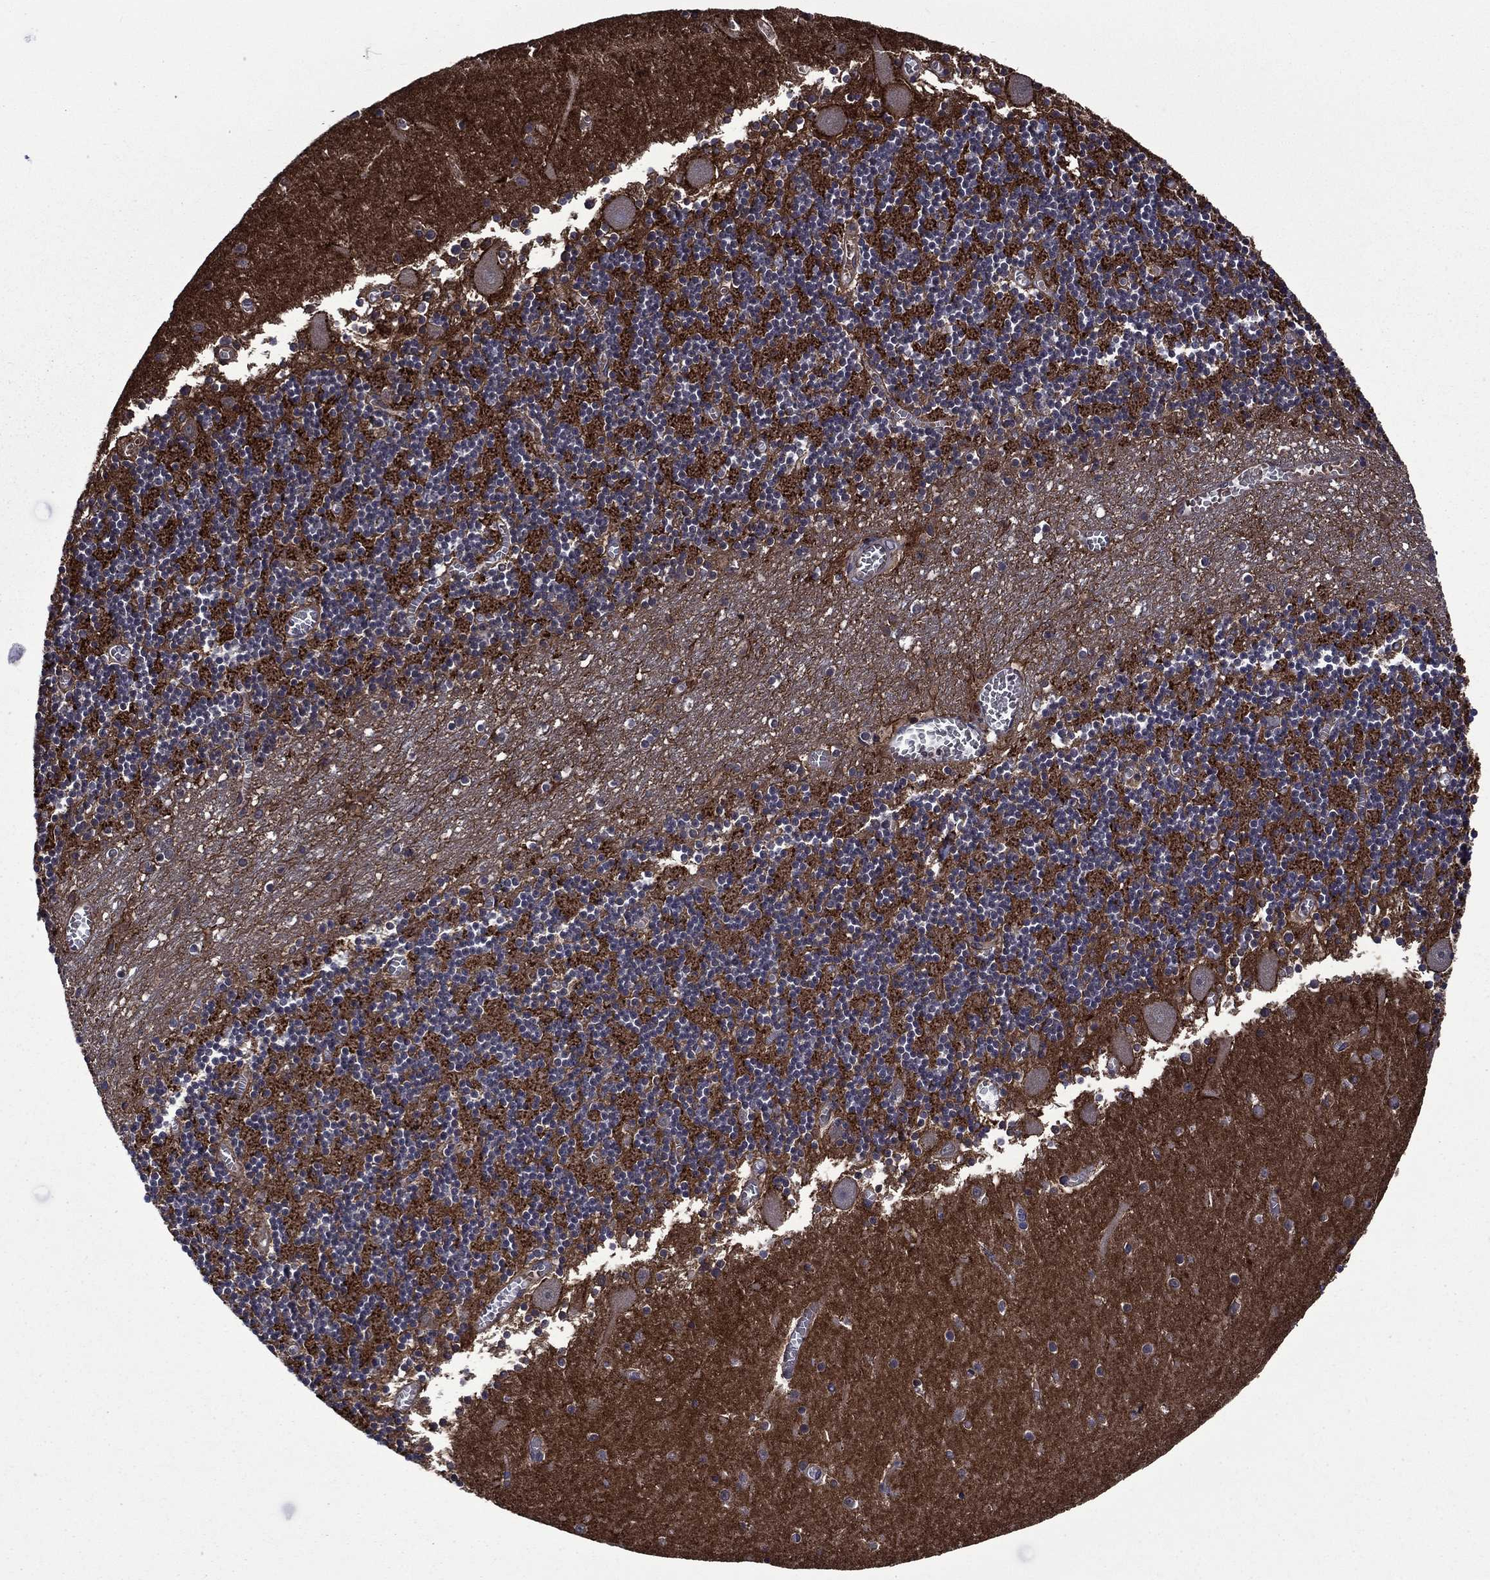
{"staining": {"intensity": "negative", "quantity": "none", "location": "none"}, "tissue": "cerebellum", "cell_type": "Cells in granular layer", "image_type": "normal", "snomed": [{"axis": "morphology", "description": "Normal tissue, NOS"}, {"axis": "topography", "description": "Cerebellum"}], "caption": "Immunohistochemistry (IHC) micrograph of unremarkable human cerebellum stained for a protein (brown), which shows no staining in cells in granular layer.", "gene": "PLPP3", "patient": {"sex": "female", "age": 28}}